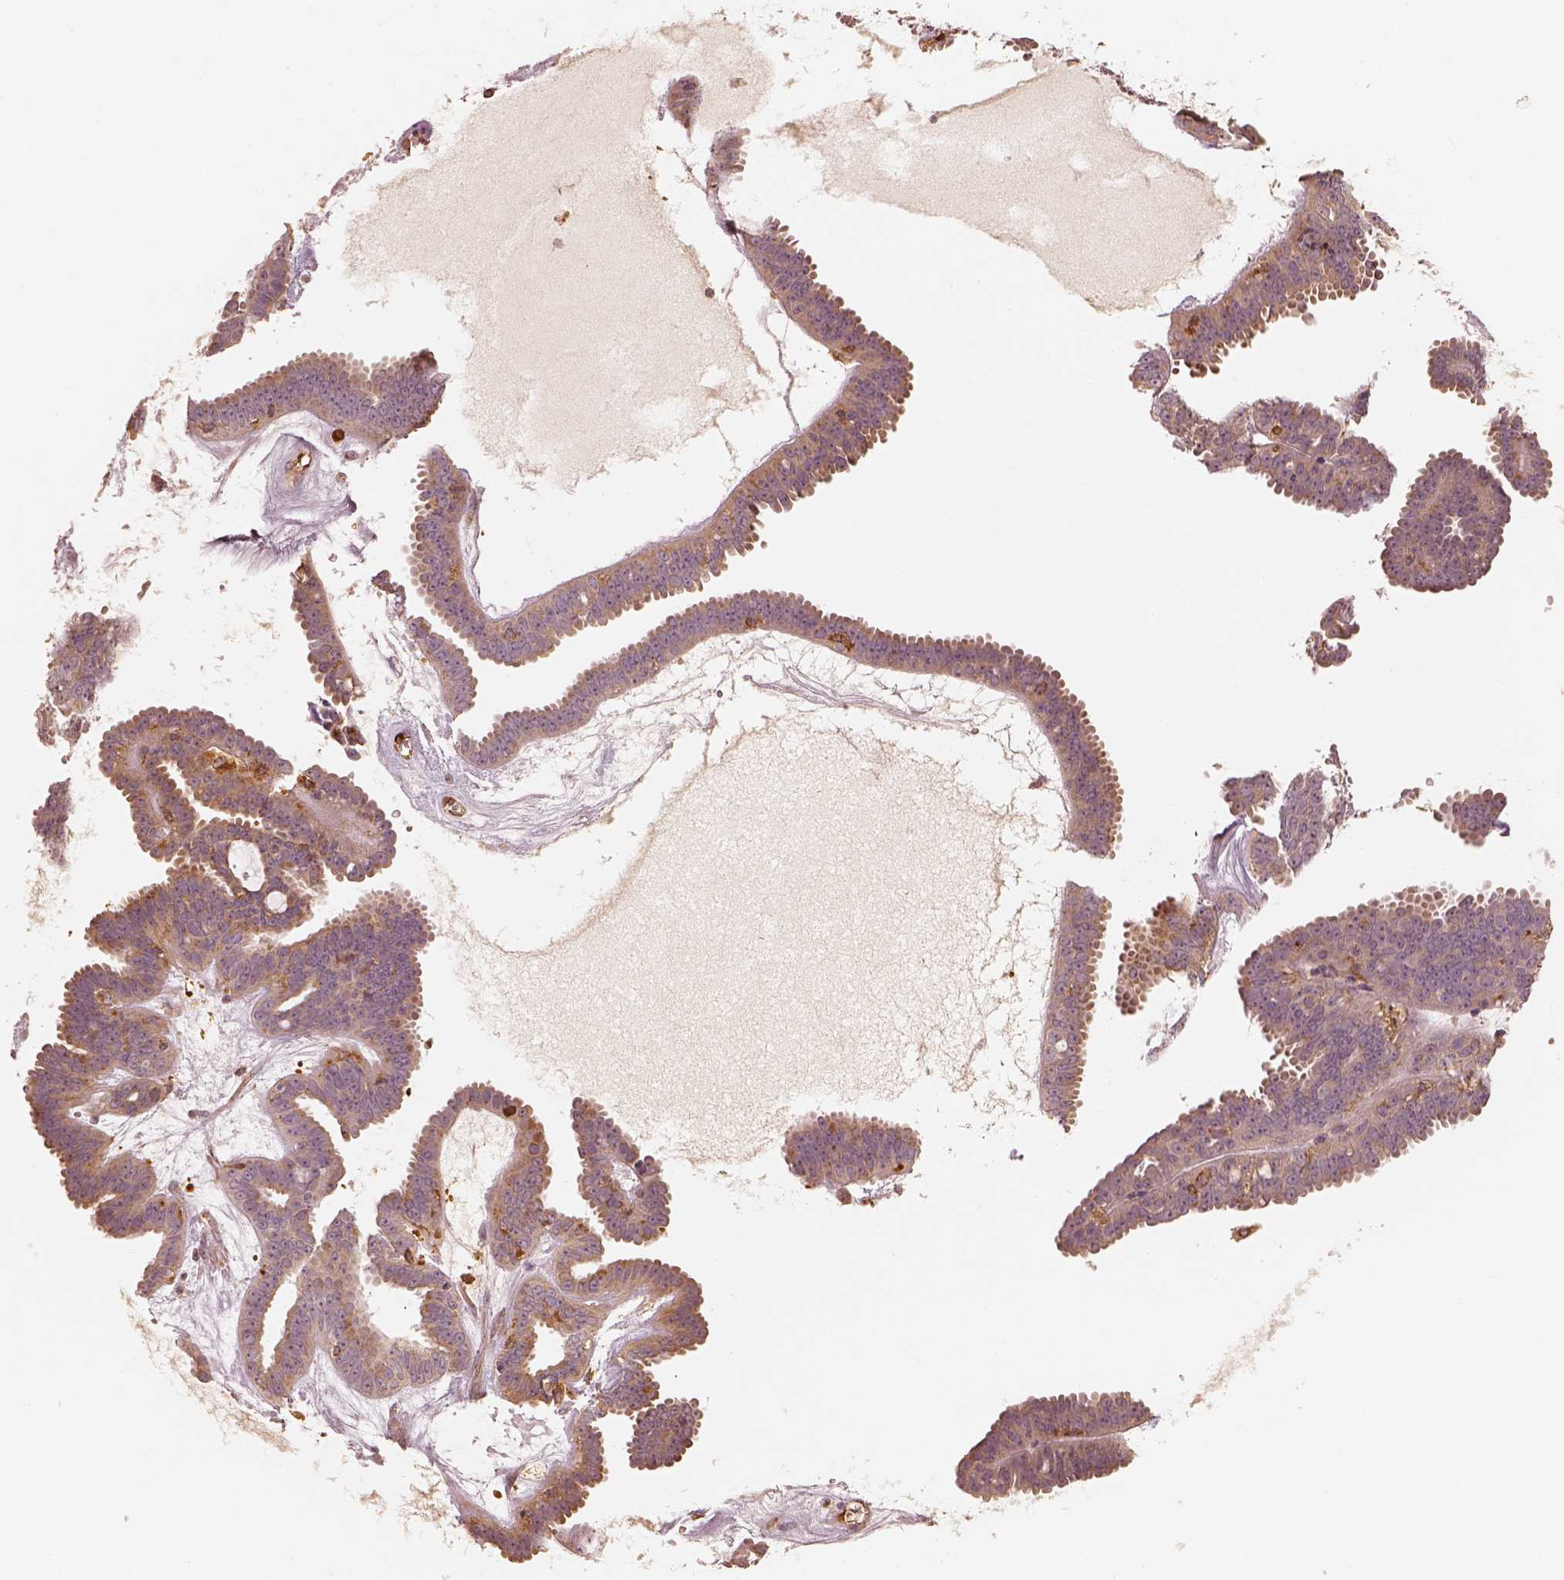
{"staining": {"intensity": "moderate", "quantity": ">75%", "location": "cytoplasmic/membranous"}, "tissue": "ovarian cancer", "cell_type": "Tumor cells", "image_type": "cancer", "snomed": [{"axis": "morphology", "description": "Cystadenocarcinoma, serous, NOS"}, {"axis": "topography", "description": "Ovary"}], "caption": "Immunohistochemical staining of human ovarian cancer (serous cystadenocarcinoma) shows medium levels of moderate cytoplasmic/membranous protein staining in about >75% of tumor cells. (Brightfield microscopy of DAB IHC at high magnification).", "gene": "FSCN1", "patient": {"sex": "female", "age": 71}}